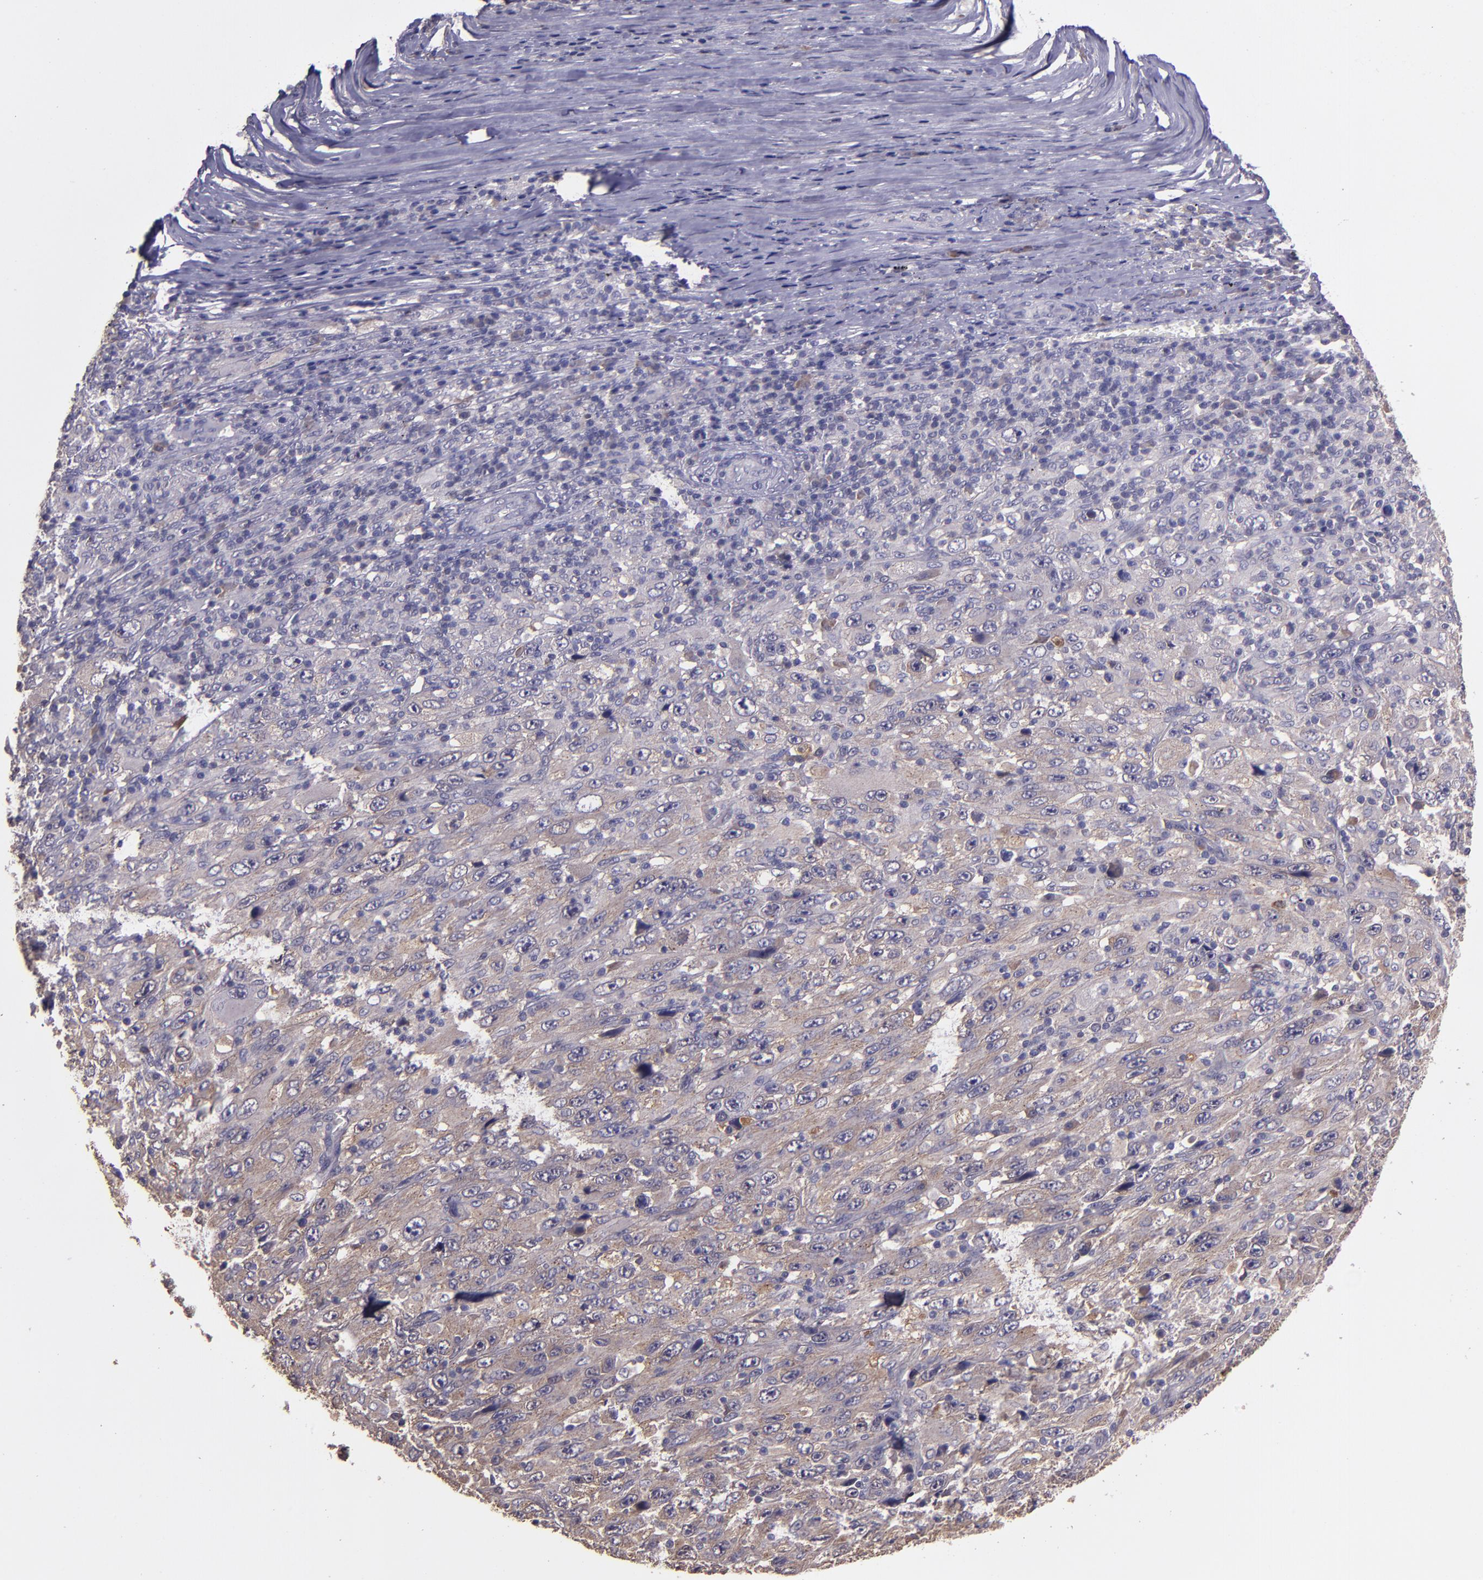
{"staining": {"intensity": "weak", "quantity": ">75%", "location": "cytoplasmic/membranous"}, "tissue": "melanoma", "cell_type": "Tumor cells", "image_type": "cancer", "snomed": [{"axis": "morphology", "description": "Malignant melanoma, Metastatic site"}, {"axis": "topography", "description": "Skin"}], "caption": "The immunohistochemical stain highlights weak cytoplasmic/membranous expression in tumor cells of malignant melanoma (metastatic site) tissue.", "gene": "PAPPA", "patient": {"sex": "female", "age": 56}}